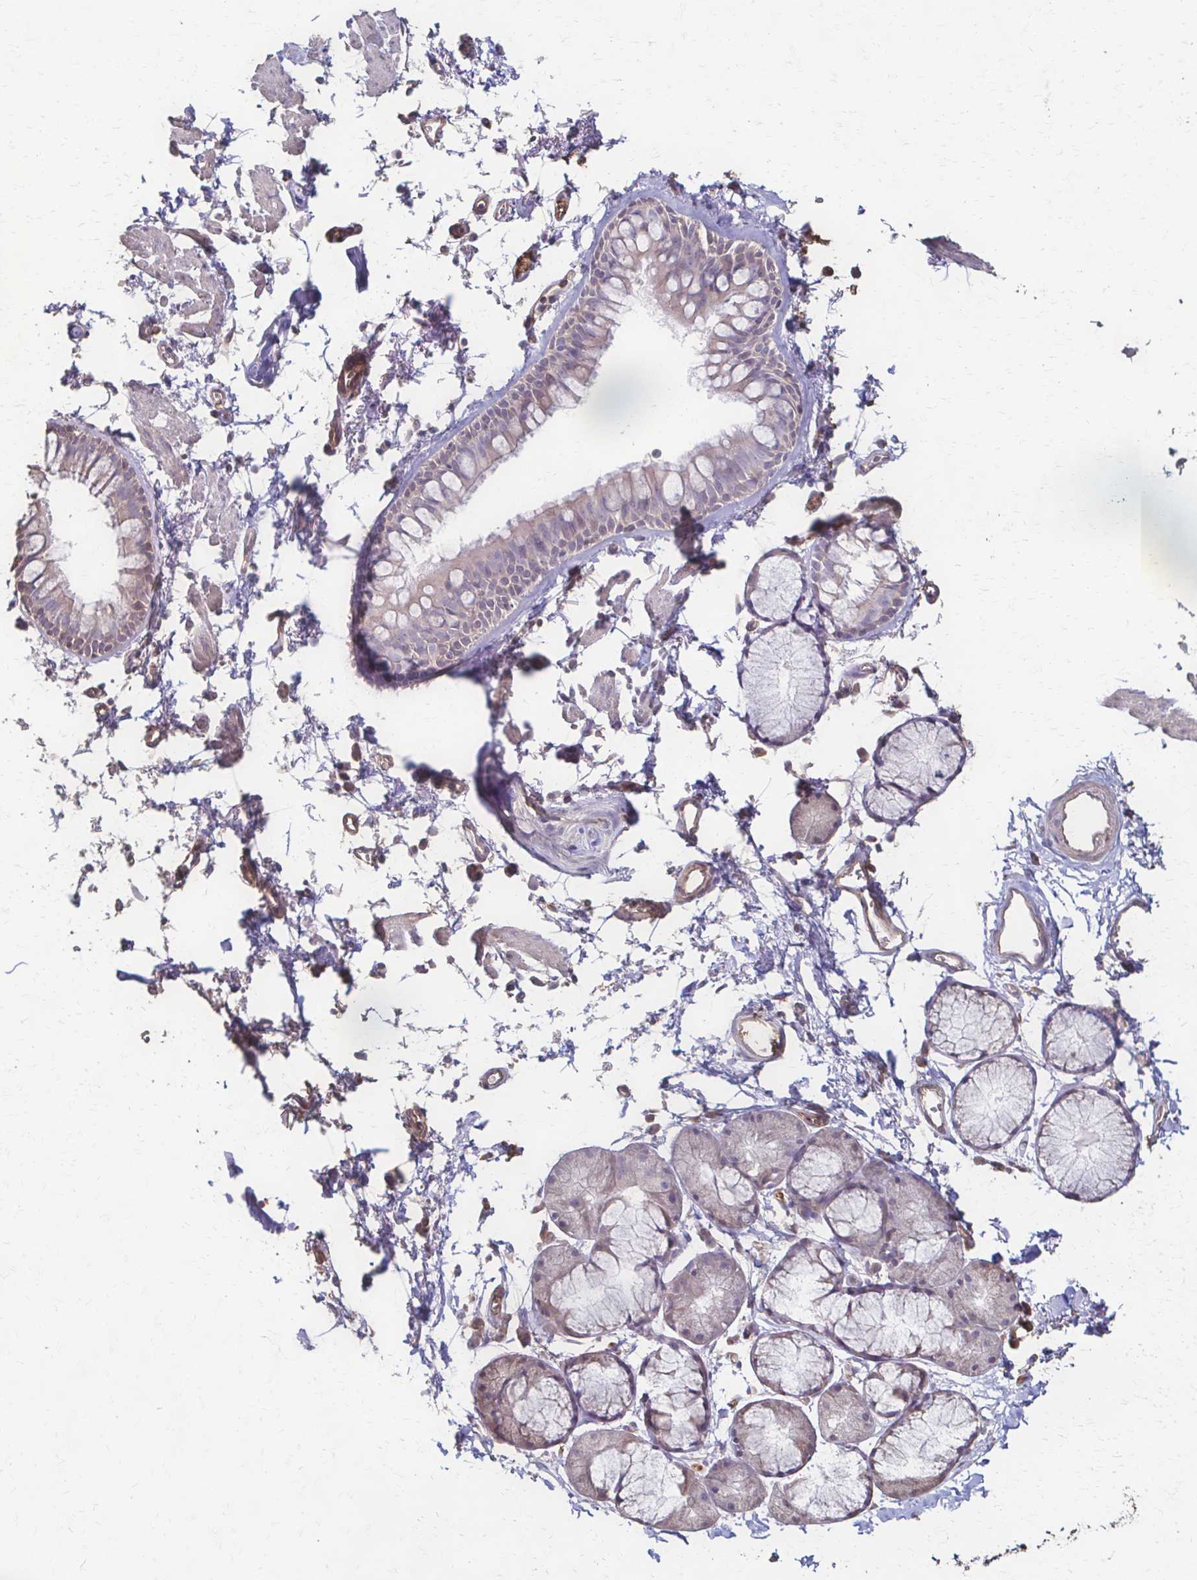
{"staining": {"intensity": "moderate", "quantity": "25%-75%", "location": "cytoplasmic/membranous"}, "tissue": "bronchus", "cell_type": "Respiratory epithelial cells", "image_type": "normal", "snomed": [{"axis": "morphology", "description": "Normal tissue, NOS"}, {"axis": "topography", "description": "Cartilage tissue"}, {"axis": "topography", "description": "Bronchus"}], "caption": "DAB immunohistochemical staining of benign human bronchus exhibits moderate cytoplasmic/membranous protein positivity in approximately 25%-75% of respiratory epithelial cells. Nuclei are stained in blue.", "gene": "IL18BP", "patient": {"sex": "female", "age": 79}}